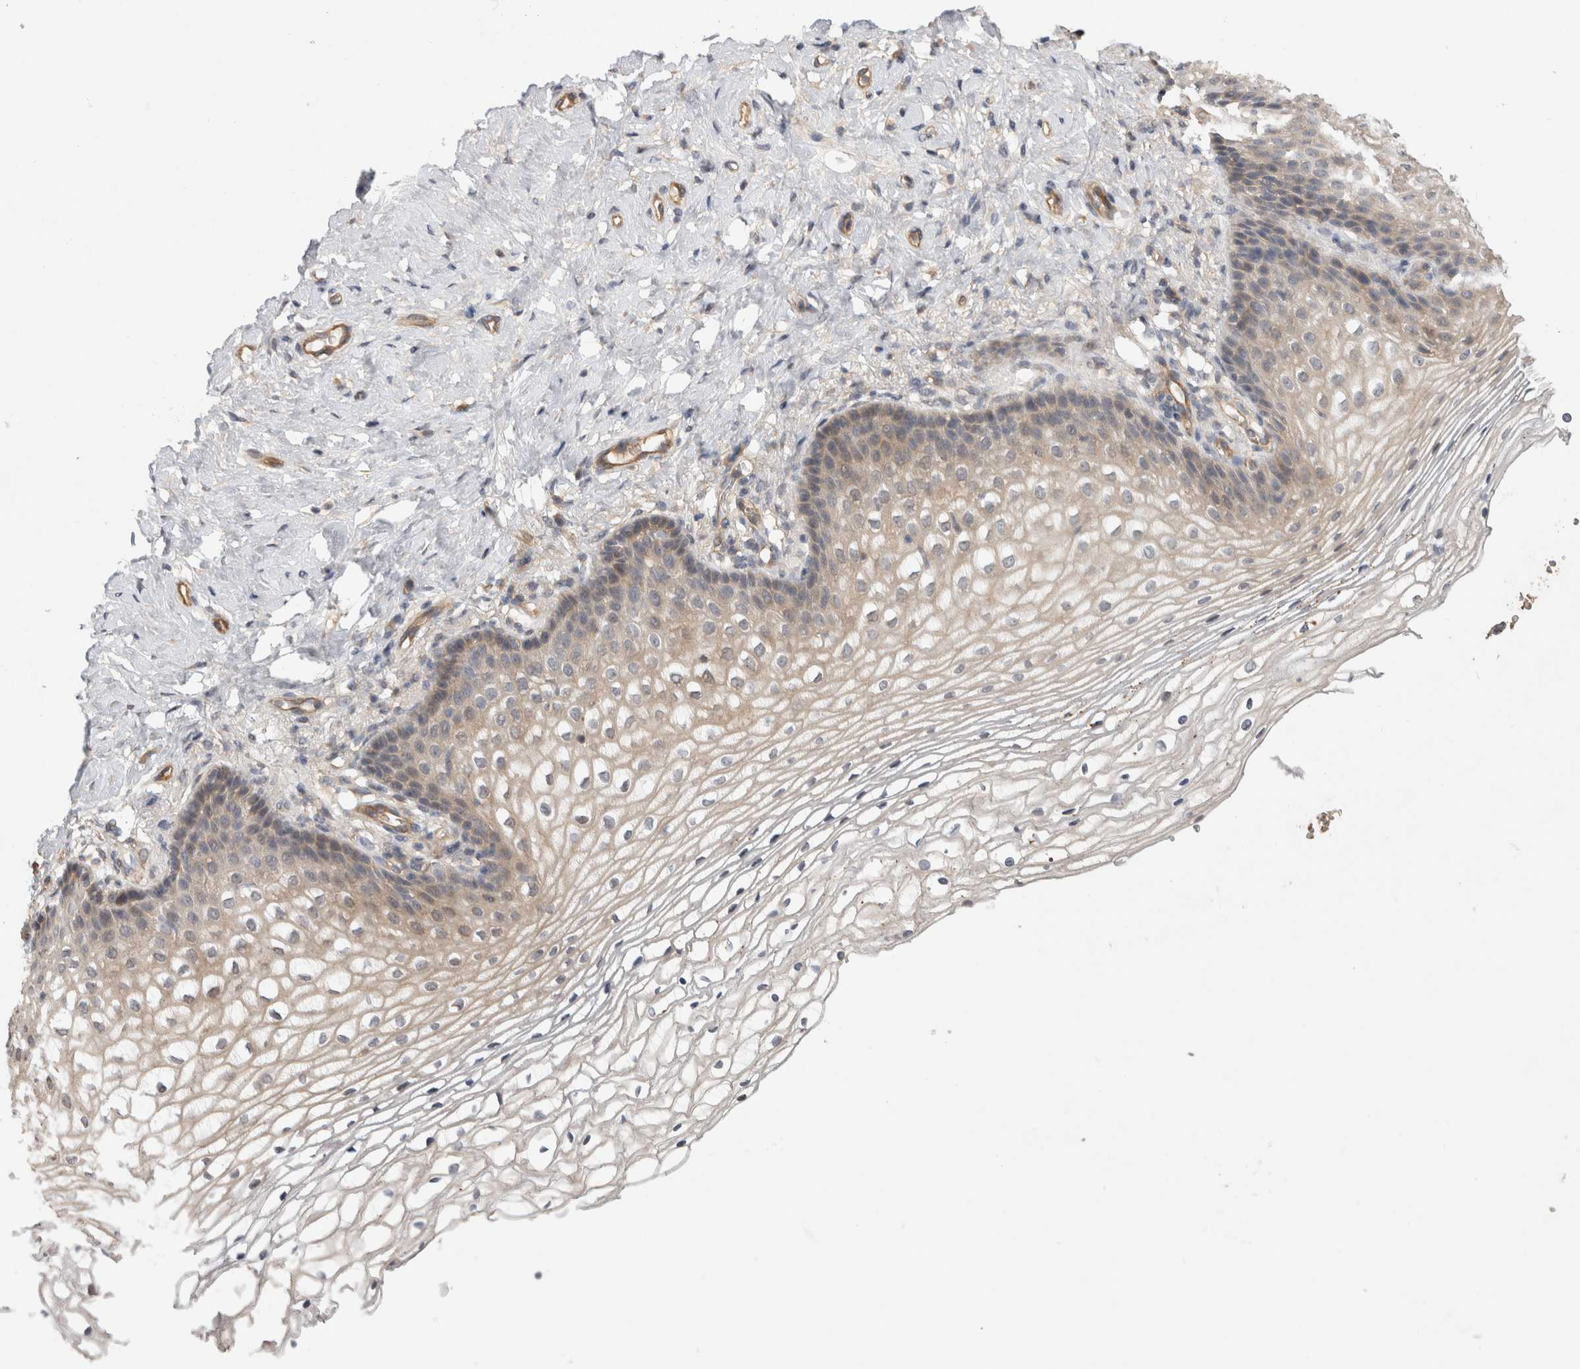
{"staining": {"intensity": "weak", "quantity": "25%-75%", "location": "cytoplasmic/membranous"}, "tissue": "vagina", "cell_type": "Squamous epithelial cells", "image_type": "normal", "snomed": [{"axis": "morphology", "description": "Normal tissue, NOS"}, {"axis": "topography", "description": "Vagina"}], "caption": "Brown immunohistochemical staining in benign vagina displays weak cytoplasmic/membranous staining in about 25%-75% of squamous epithelial cells.", "gene": "PGM1", "patient": {"sex": "female", "age": 60}}